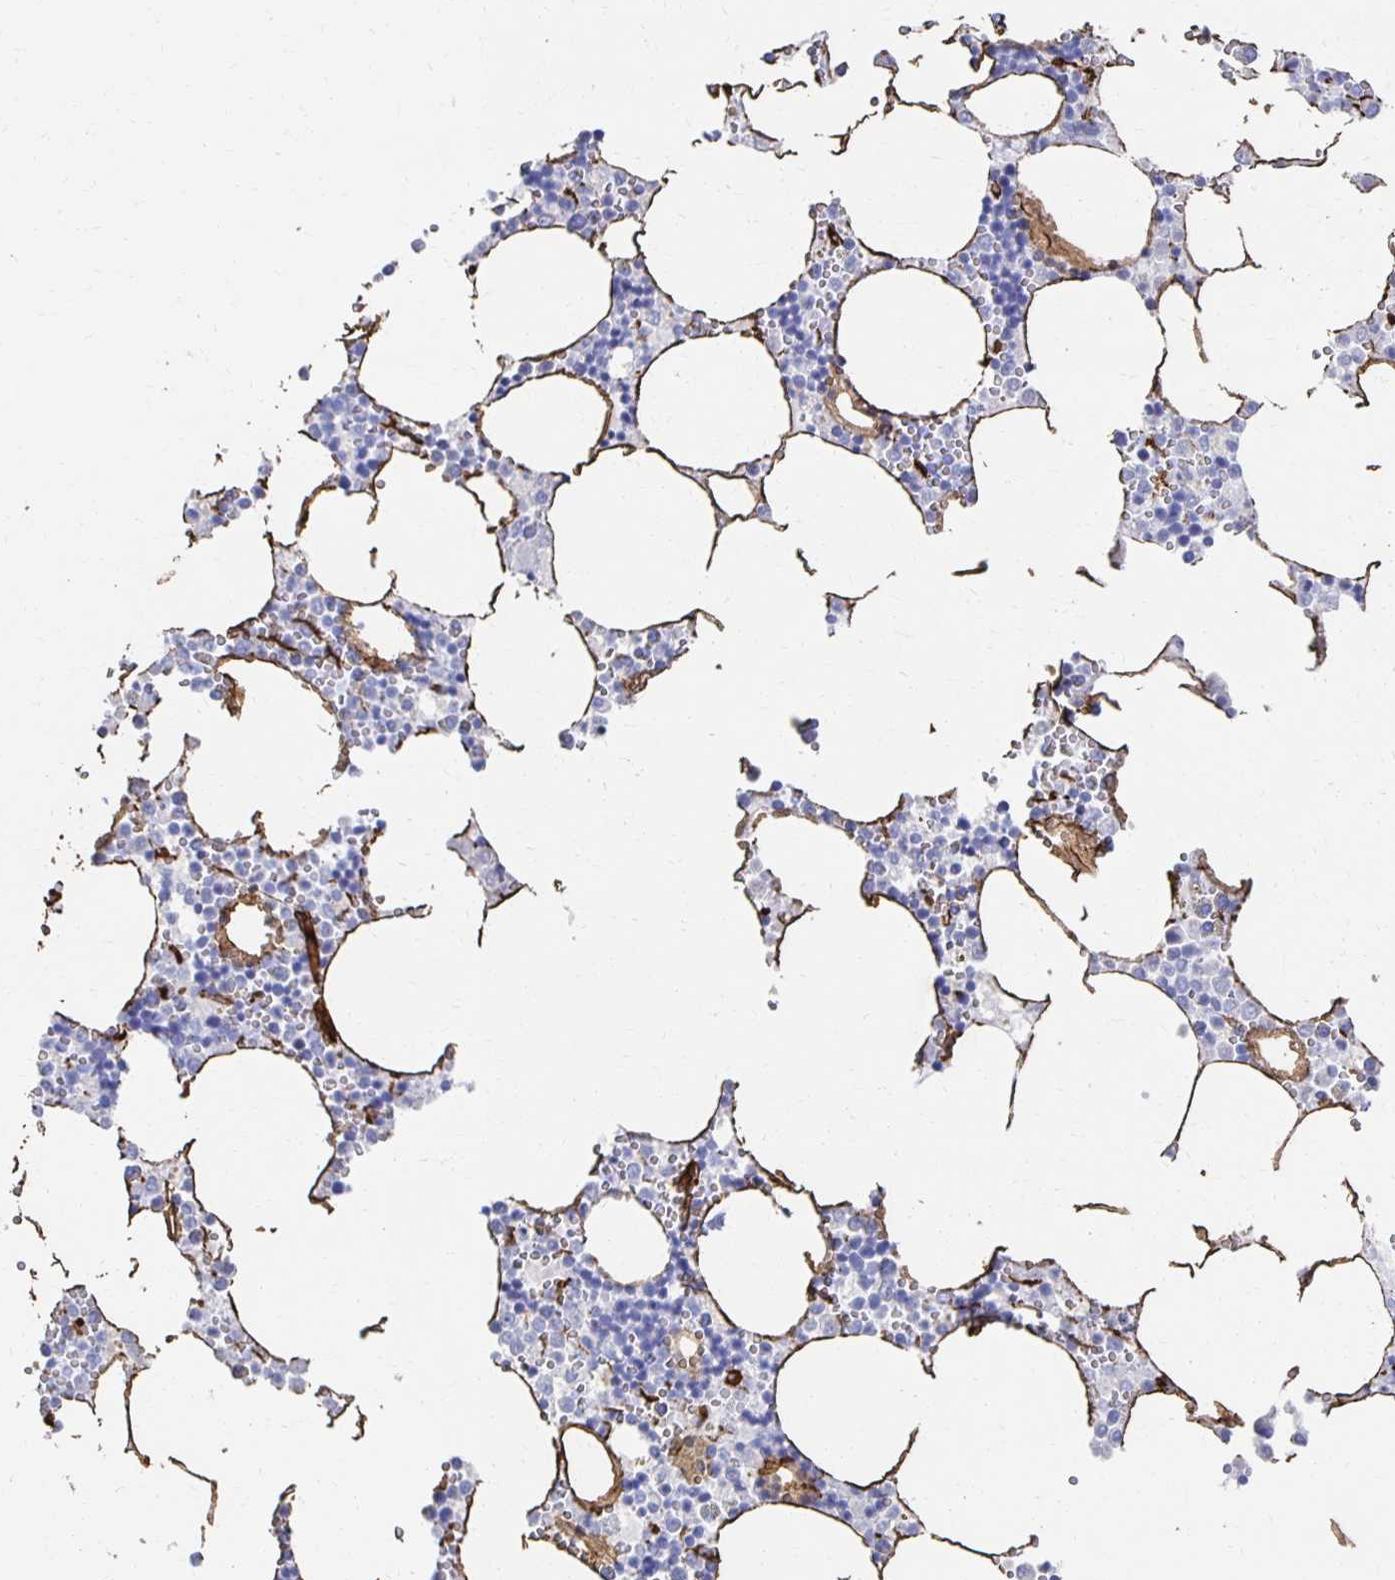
{"staining": {"intensity": "negative", "quantity": "none", "location": "none"}, "tissue": "bone marrow", "cell_type": "Hematopoietic cells", "image_type": "normal", "snomed": [{"axis": "morphology", "description": "Normal tissue, NOS"}, {"axis": "topography", "description": "Bone marrow"}], "caption": "Human bone marrow stained for a protein using immunohistochemistry reveals no staining in hematopoietic cells.", "gene": "VIPR2", "patient": {"sex": "male", "age": 54}}